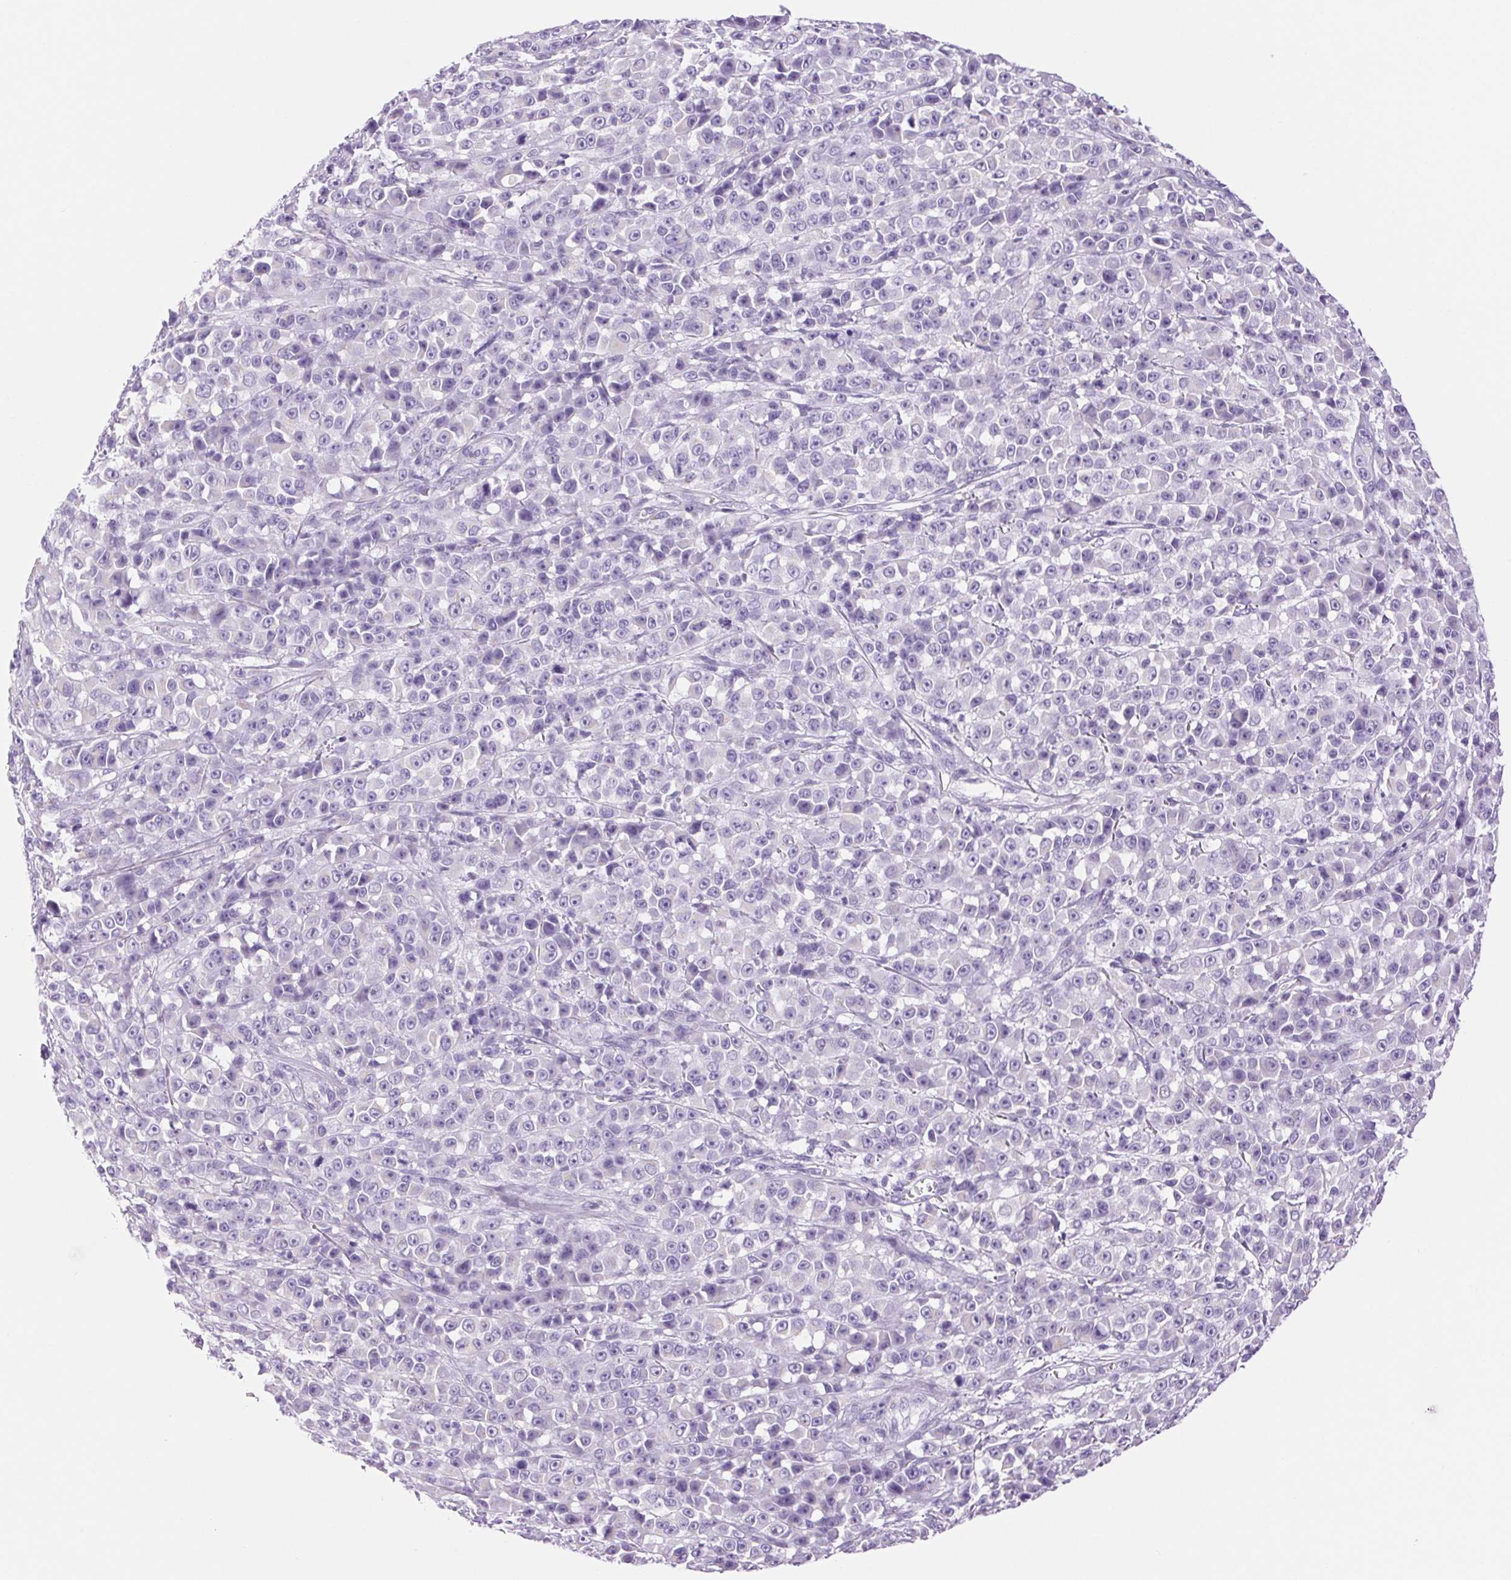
{"staining": {"intensity": "negative", "quantity": "none", "location": "none"}, "tissue": "melanoma", "cell_type": "Tumor cells", "image_type": "cancer", "snomed": [{"axis": "morphology", "description": "Malignant melanoma, NOS"}, {"axis": "topography", "description": "Skin"}, {"axis": "topography", "description": "Skin of back"}], "caption": "Immunohistochemistry (IHC) micrograph of melanoma stained for a protein (brown), which demonstrates no expression in tumor cells.", "gene": "SERPINB3", "patient": {"sex": "male", "age": 91}}